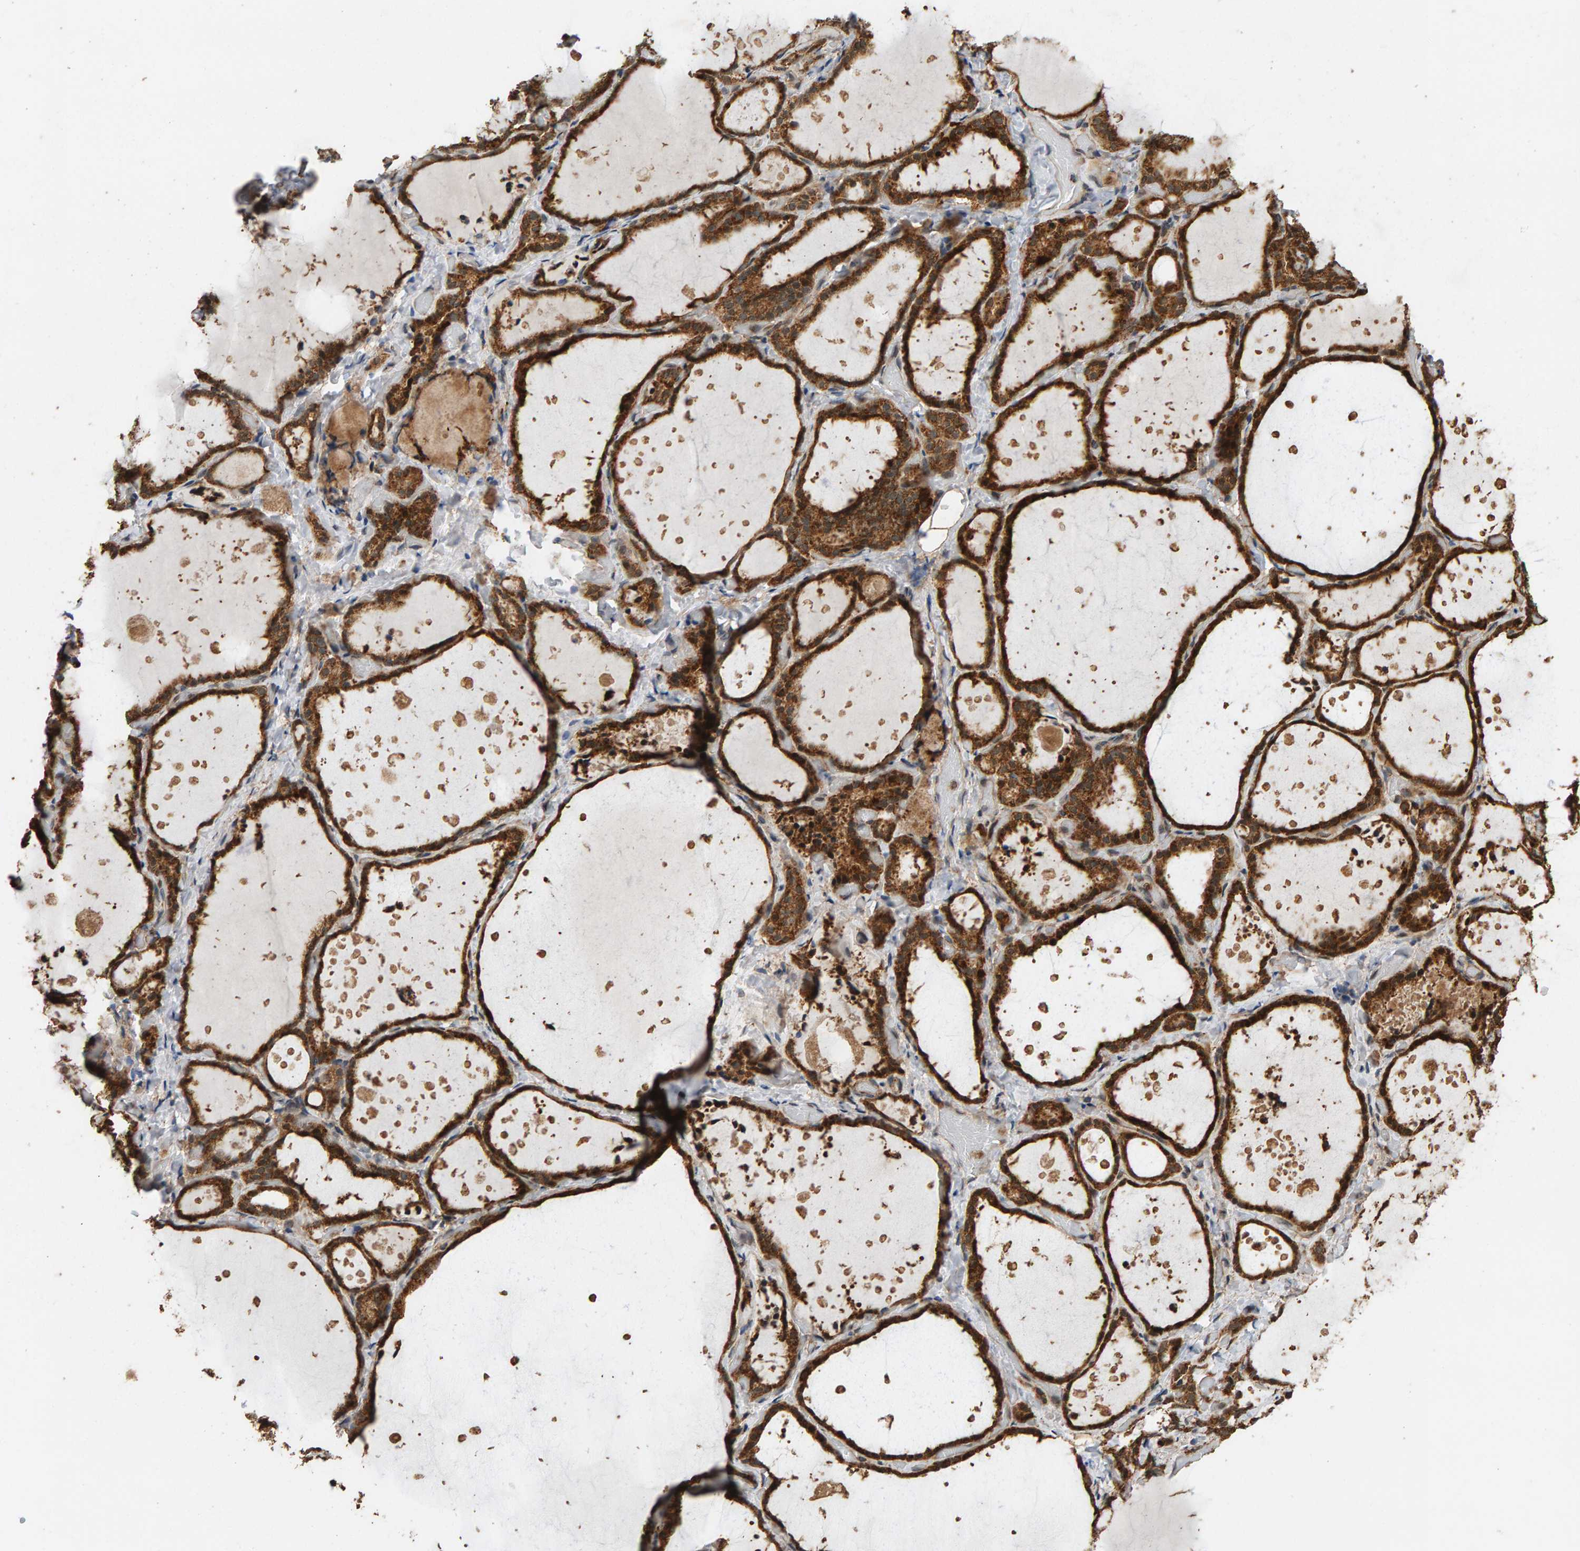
{"staining": {"intensity": "strong", "quantity": ">75%", "location": "cytoplasmic/membranous"}, "tissue": "thyroid gland", "cell_type": "Glandular cells", "image_type": "normal", "snomed": [{"axis": "morphology", "description": "Normal tissue, NOS"}, {"axis": "topography", "description": "Thyroid gland"}], "caption": "Immunohistochemical staining of normal human thyroid gland demonstrates strong cytoplasmic/membranous protein staining in about >75% of glandular cells. (Brightfield microscopy of DAB IHC at high magnification).", "gene": "GSTK1", "patient": {"sex": "female", "age": 44}}